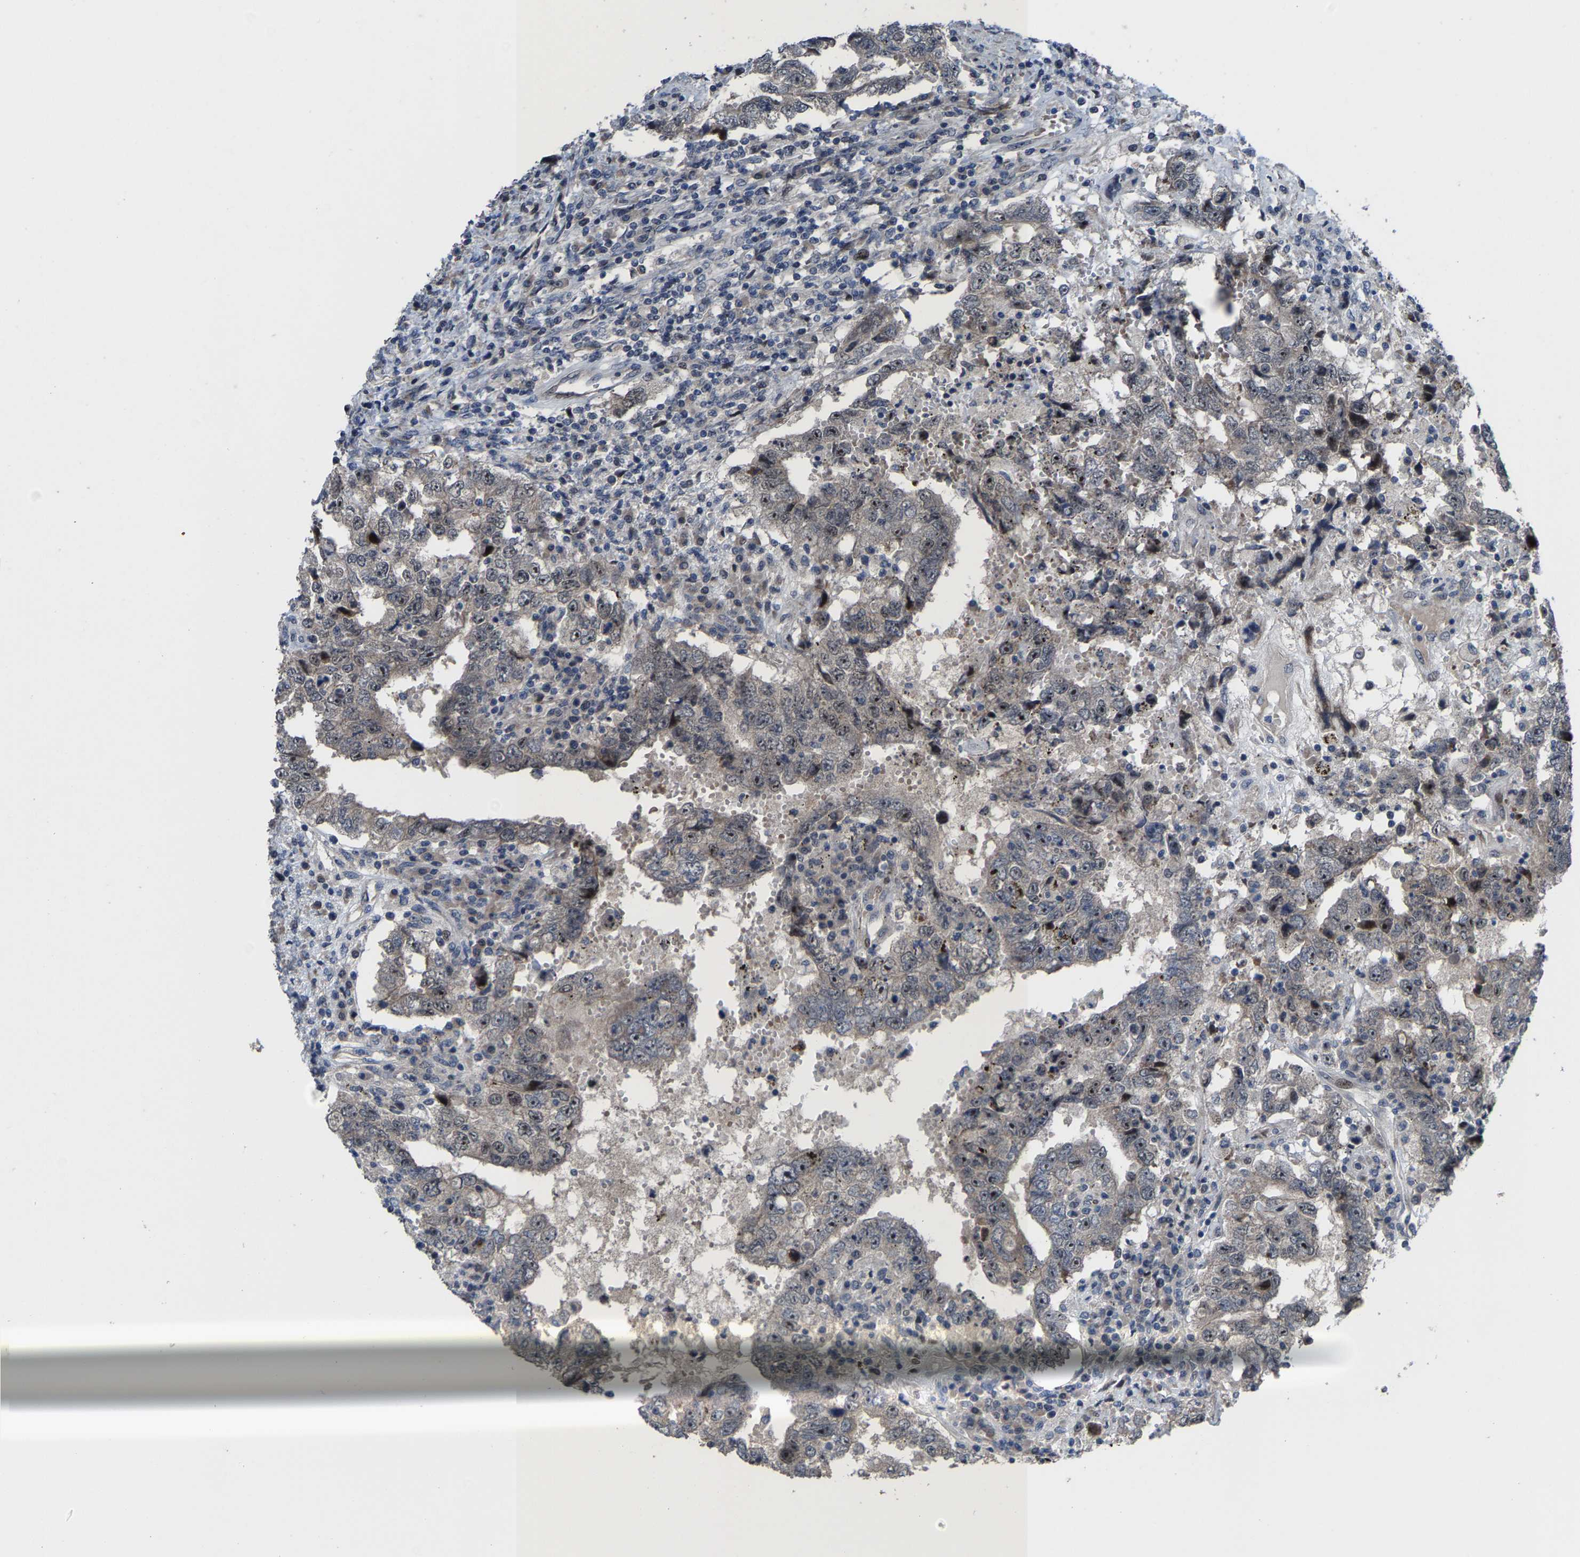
{"staining": {"intensity": "weak", "quantity": "<25%", "location": "nuclear"}, "tissue": "testis cancer", "cell_type": "Tumor cells", "image_type": "cancer", "snomed": [{"axis": "morphology", "description": "Carcinoma, Embryonal, NOS"}, {"axis": "topography", "description": "Testis"}], "caption": "This is an immunohistochemistry photomicrograph of human testis cancer. There is no positivity in tumor cells.", "gene": "HAUS6", "patient": {"sex": "male", "age": 26}}